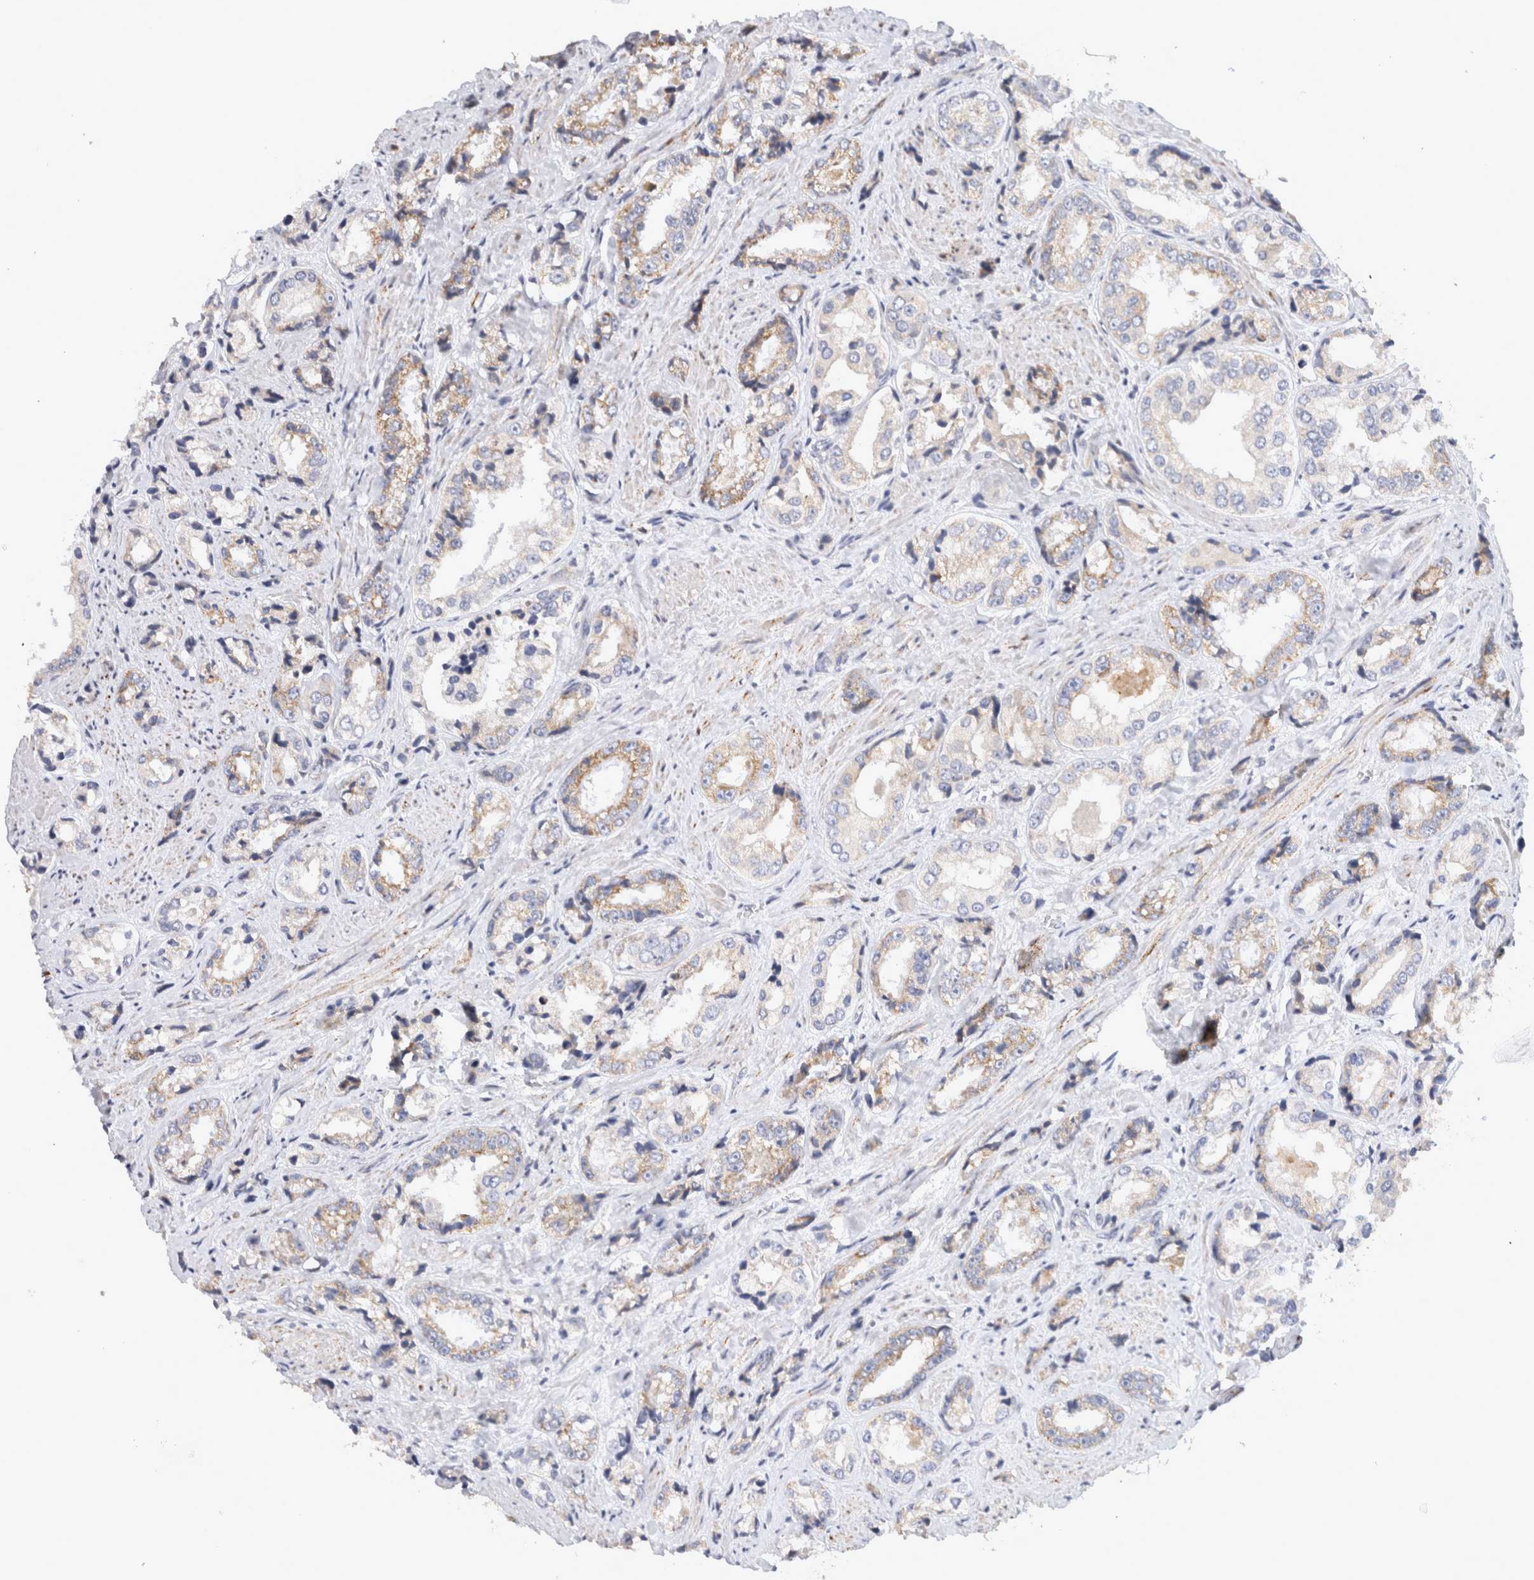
{"staining": {"intensity": "moderate", "quantity": "25%-75%", "location": "cytoplasmic/membranous"}, "tissue": "prostate cancer", "cell_type": "Tumor cells", "image_type": "cancer", "snomed": [{"axis": "morphology", "description": "Adenocarcinoma, High grade"}, {"axis": "topography", "description": "Prostate"}], "caption": "Immunohistochemical staining of prostate cancer displays medium levels of moderate cytoplasmic/membranous positivity in about 25%-75% of tumor cells.", "gene": "RPN2", "patient": {"sex": "male", "age": 61}}